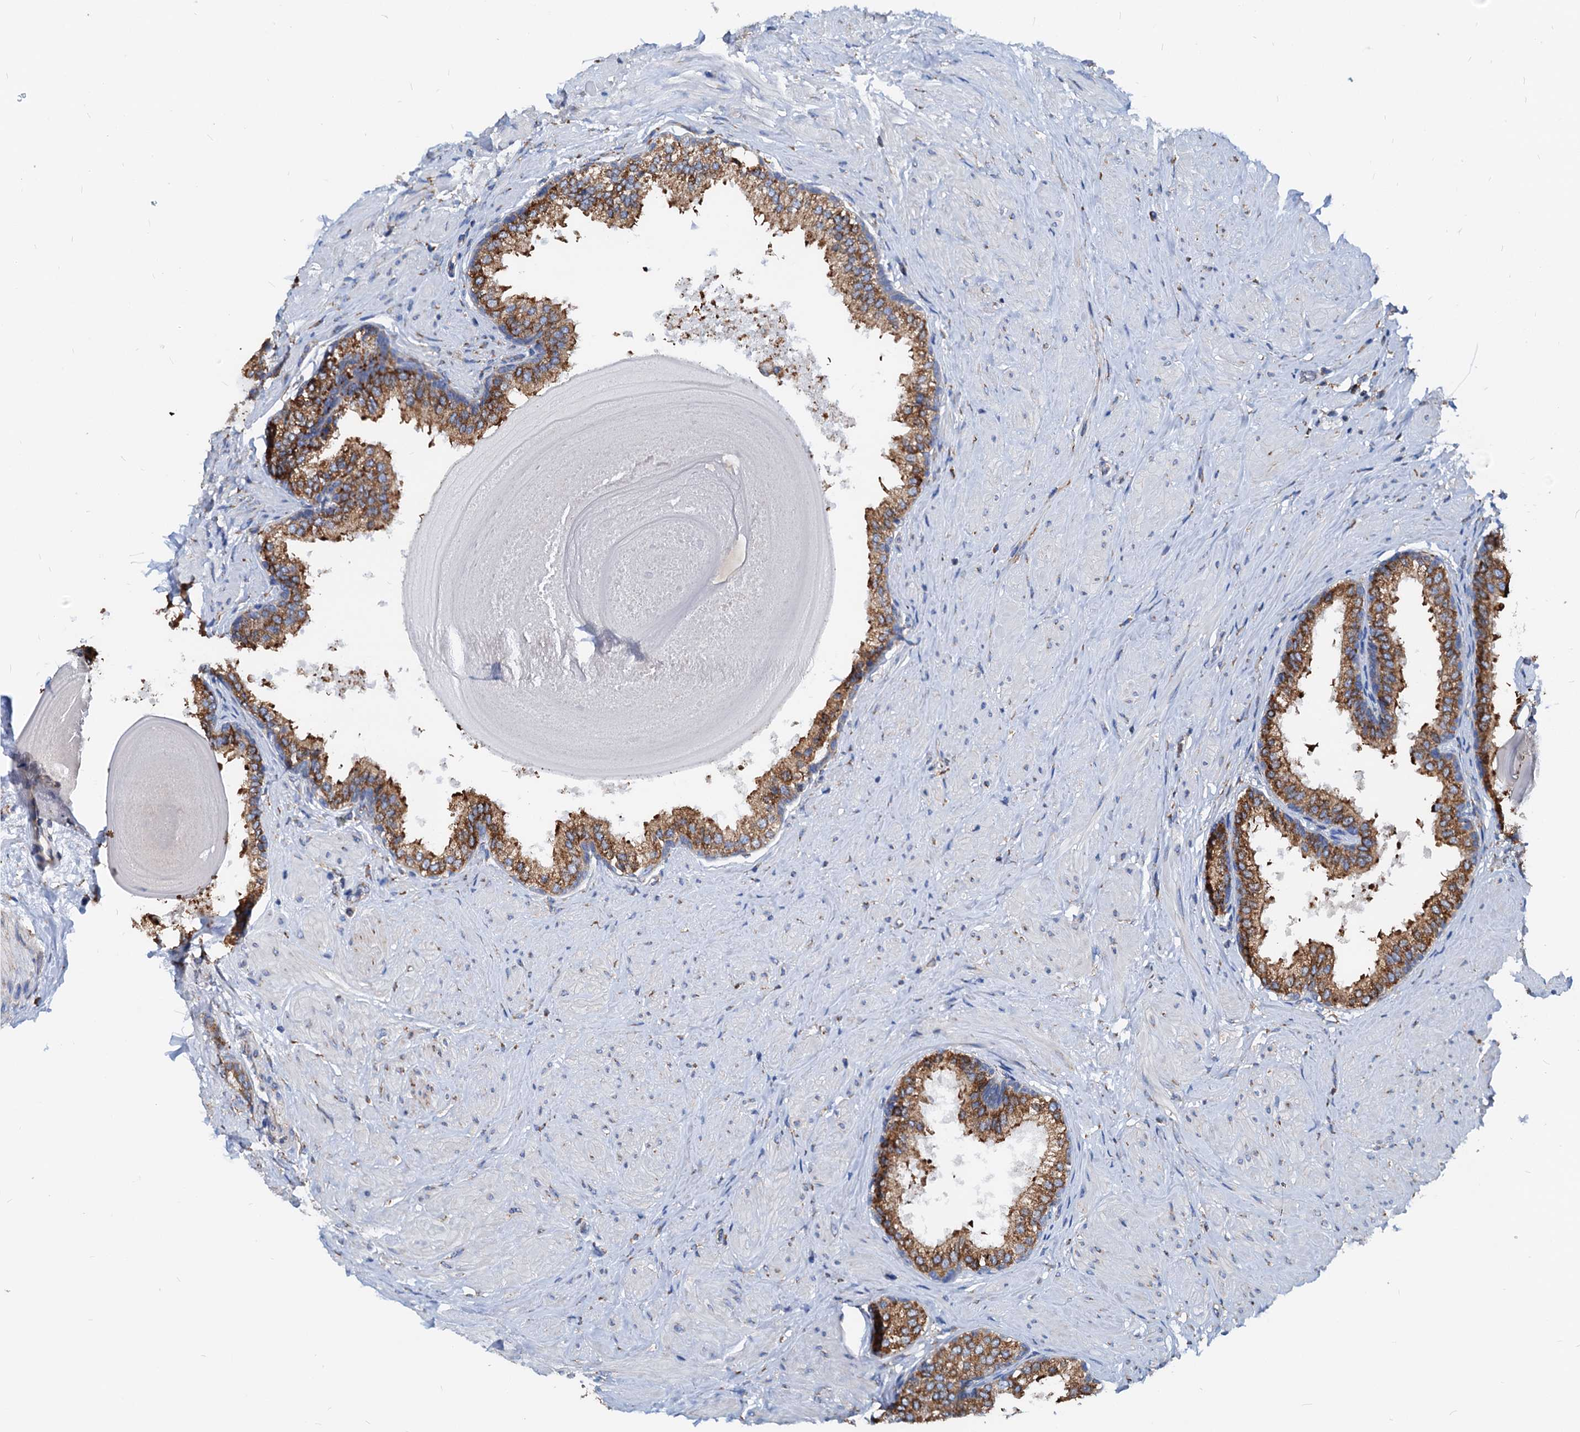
{"staining": {"intensity": "moderate", "quantity": ">75%", "location": "cytoplasmic/membranous"}, "tissue": "prostate", "cell_type": "Glandular cells", "image_type": "normal", "snomed": [{"axis": "morphology", "description": "Normal tissue, NOS"}, {"axis": "topography", "description": "Prostate"}], "caption": "Normal prostate was stained to show a protein in brown. There is medium levels of moderate cytoplasmic/membranous expression in about >75% of glandular cells.", "gene": "HSPA5", "patient": {"sex": "male", "age": 48}}